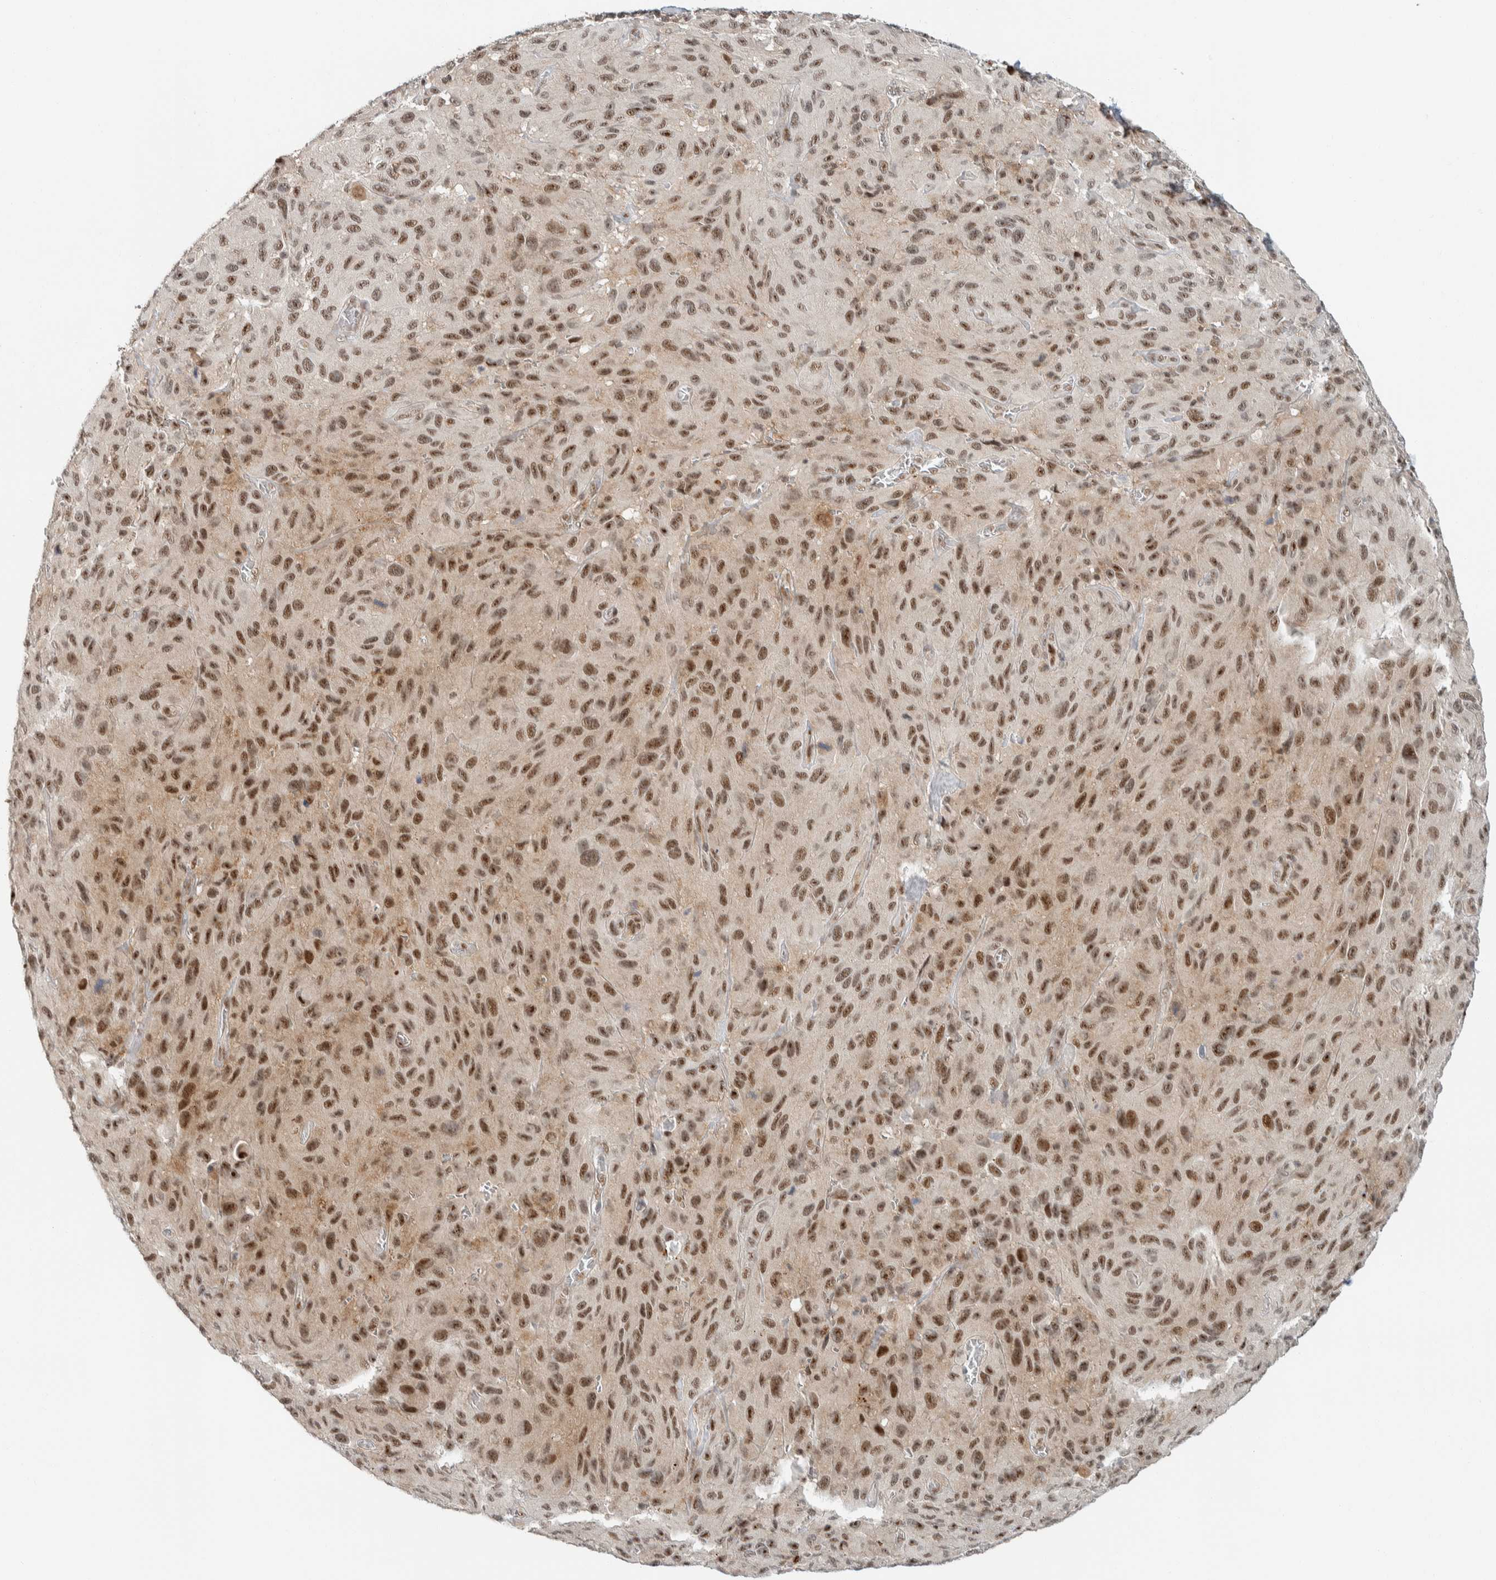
{"staining": {"intensity": "moderate", "quantity": ">75%", "location": "nuclear"}, "tissue": "melanoma", "cell_type": "Tumor cells", "image_type": "cancer", "snomed": [{"axis": "morphology", "description": "Malignant melanoma, NOS"}, {"axis": "topography", "description": "Skin"}], "caption": "DAB immunohistochemical staining of melanoma reveals moderate nuclear protein expression in approximately >75% of tumor cells. (Brightfield microscopy of DAB IHC at high magnification).", "gene": "ZBTB2", "patient": {"sex": "male", "age": 66}}